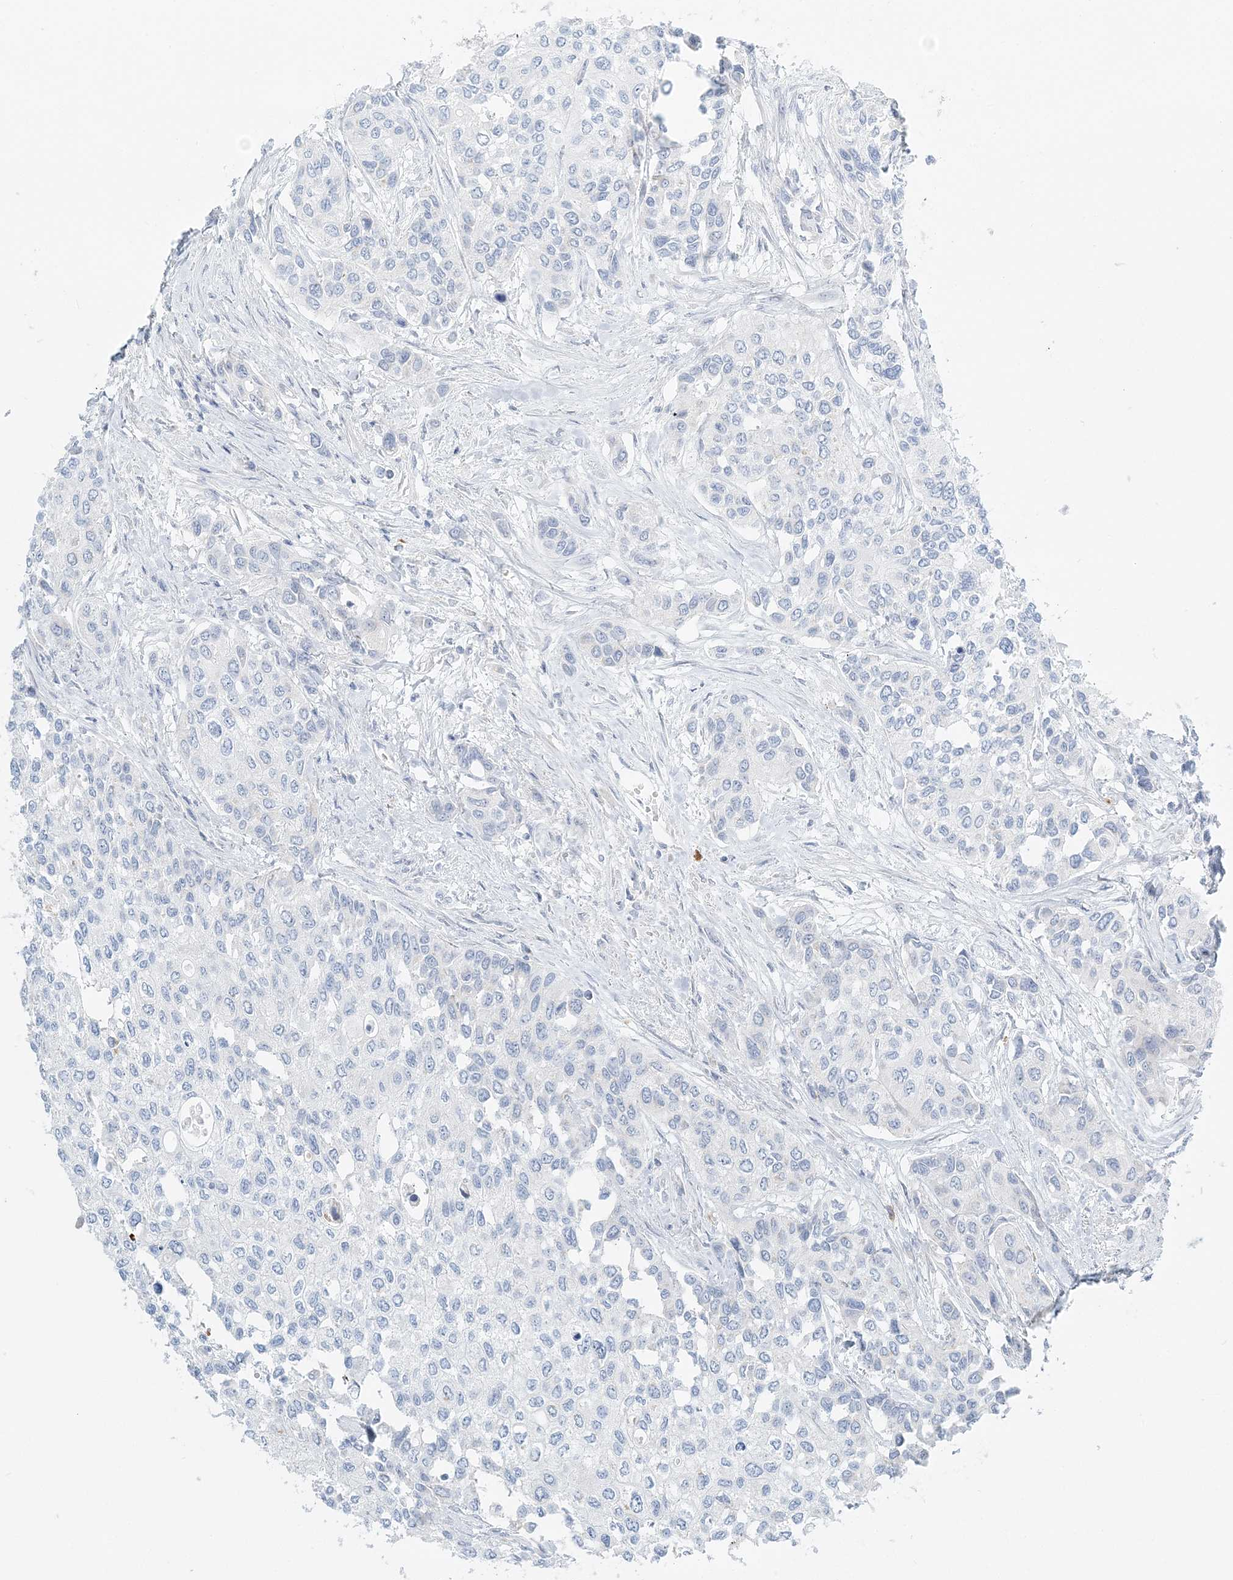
{"staining": {"intensity": "negative", "quantity": "none", "location": "none"}, "tissue": "urothelial cancer", "cell_type": "Tumor cells", "image_type": "cancer", "snomed": [{"axis": "morphology", "description": "Normal tissue, NOS"}, {"axis": "morphology", "description": "Urothelial carcinoma, High grade"}, {"axis": "topography", "description": "Vascular tissue"}, {"axis": "topography", "description": "Urinary bladder"}], "caption": "The image reveals no significant positivity in tumor cells of high-grade urothelial carcinoma. (DAB (3,3'-diaminobenzidine) IHC visualized using brightfield microscopy, high magnification).", "gene": "NAA11", "patient": {"sex": "female", "age": 56}}